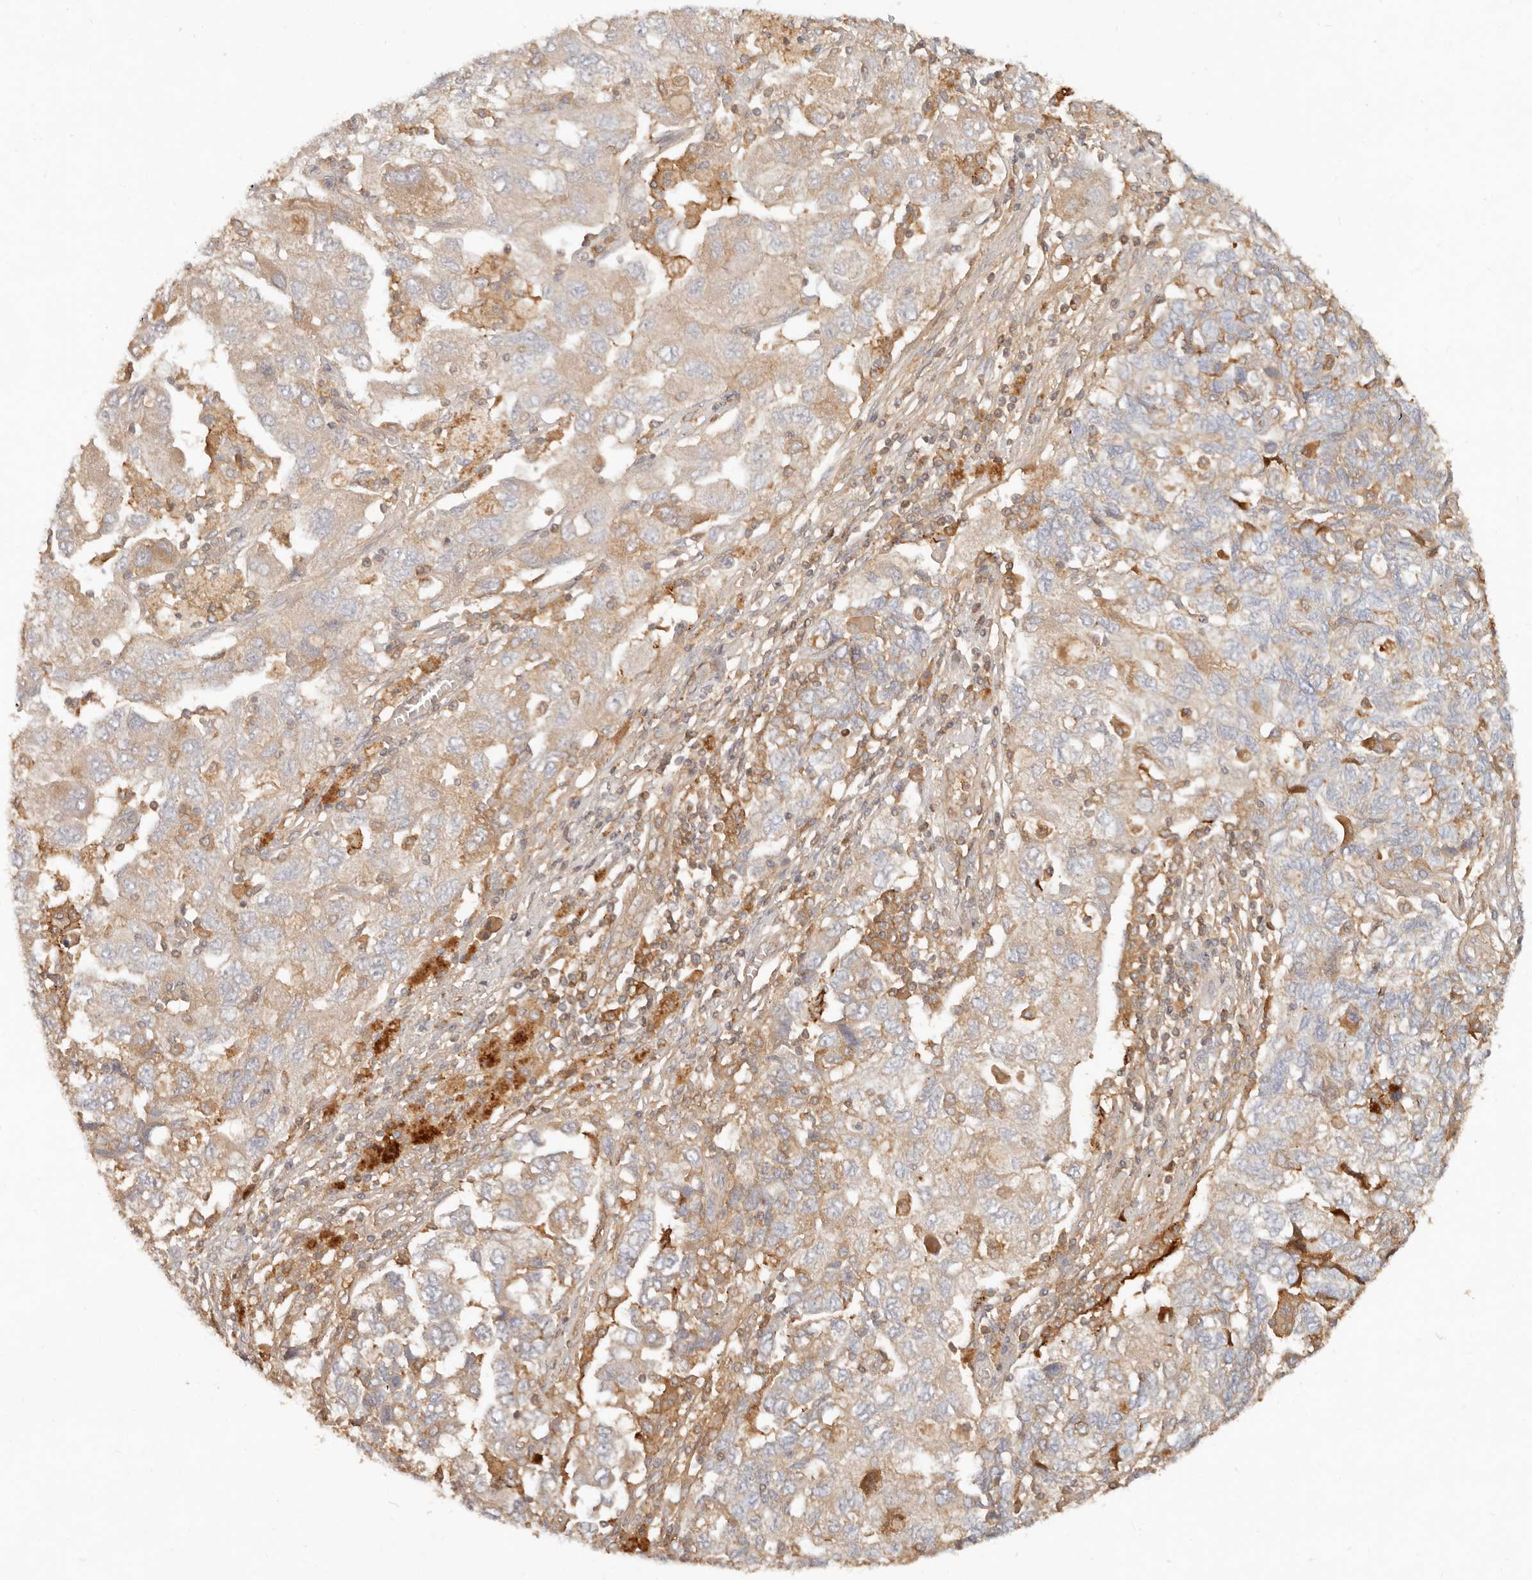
{"staining": {"intensity": "weak", "quantity": "25%-75%", "location": "cytoplasmic/membranous"}, "tissue": "ovarian cancer", "cell_type": "Tumor cells", "image_type": "cancer", "snomed": [{"axis": "morphology", "description": "Carcinoma, NOS"}, {"axis": "morphology", "description": "Cystadenocarcinoma, serous, NOS"}, {"axis": "topography", "description": "Ovary"}], "caption": "Weak cytoplasmic/membranous expression for a protein is seen in about 25%-75% of tumor cells of serous cystadenocarcinoma (ovarian) using IHC.", "gene": "NECAP2", "patient": {"sex": "female", "age": 69}}